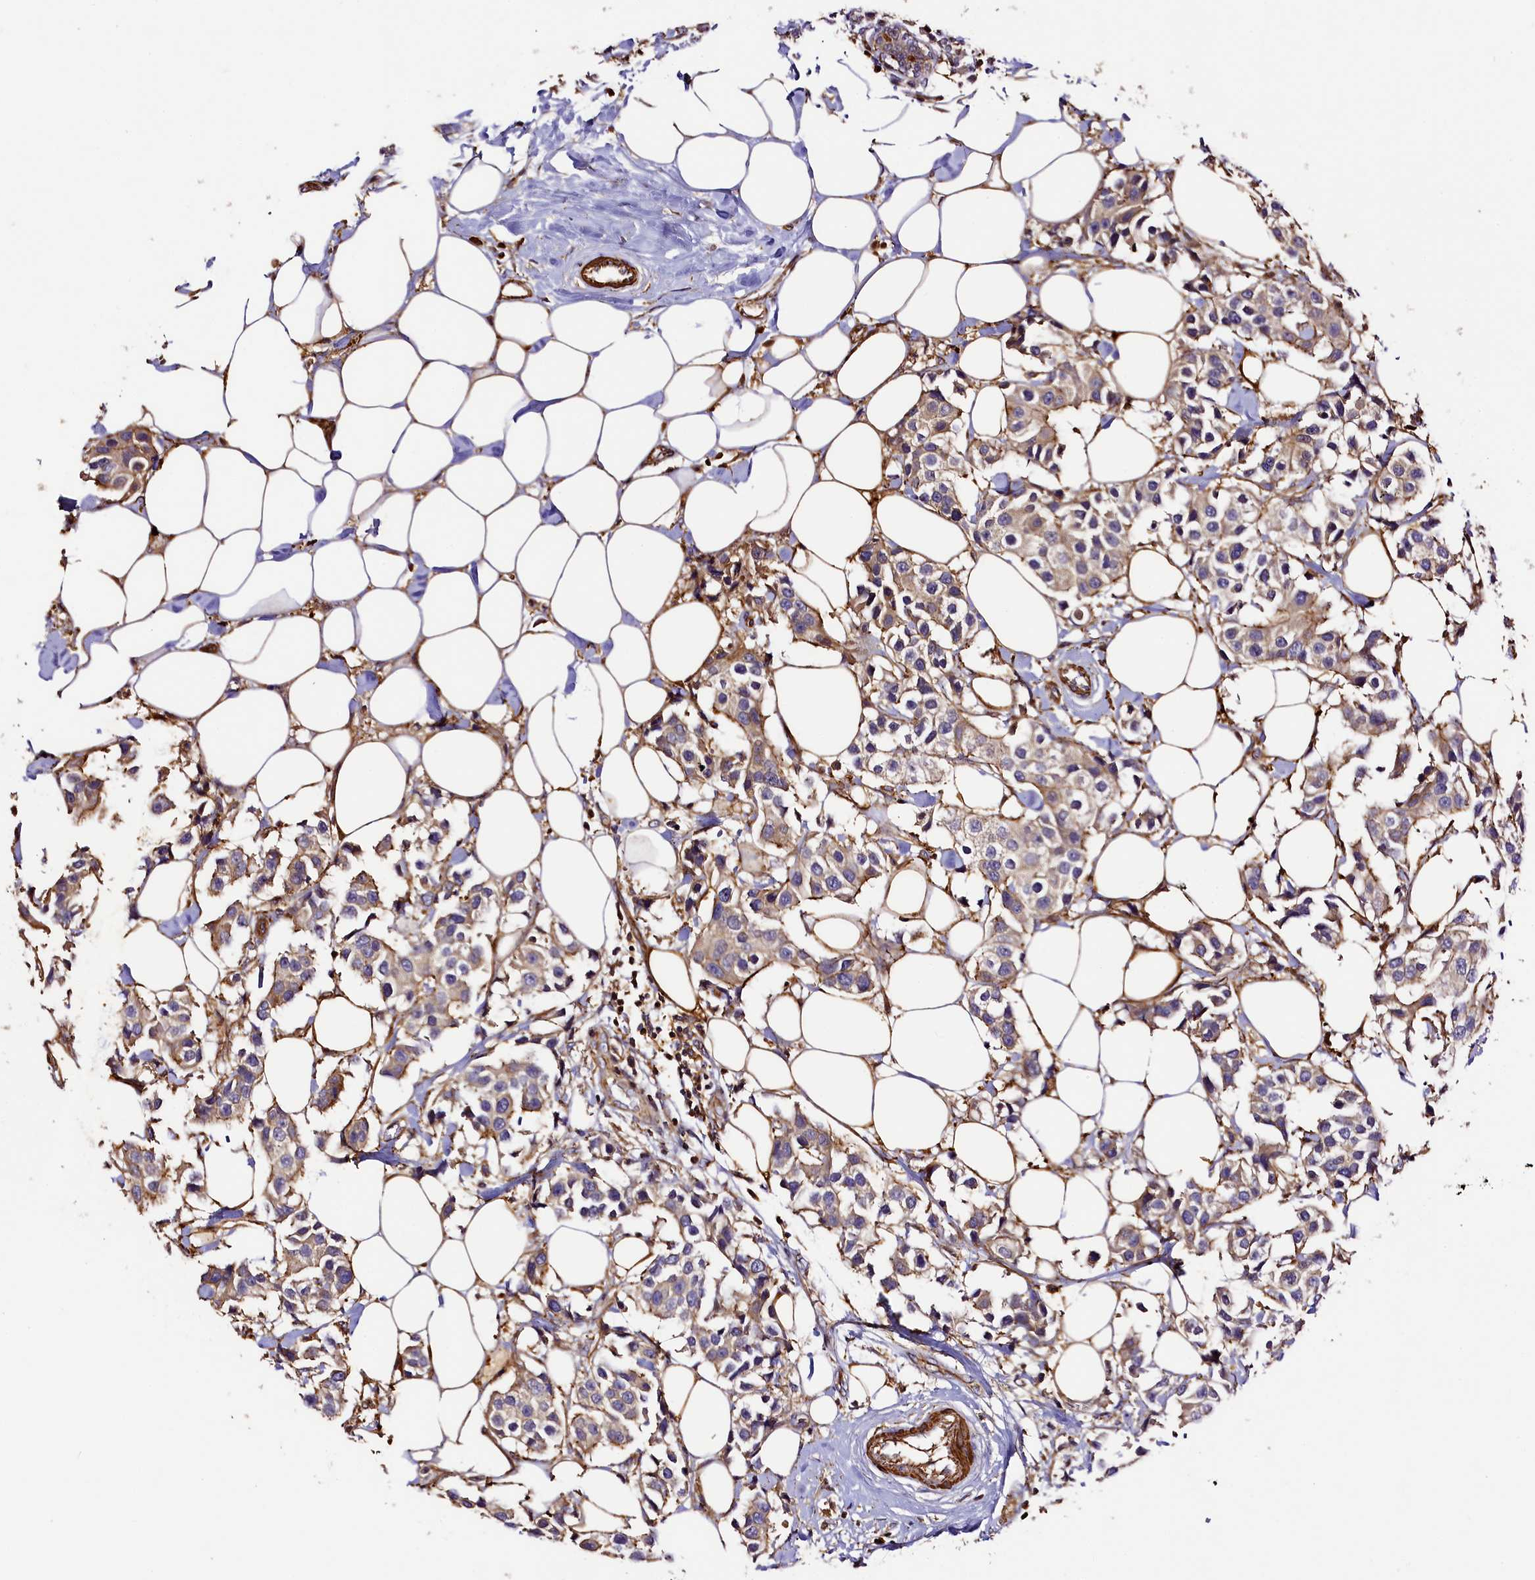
{"staining": {"intensity": "weak", "quantity": ">75%", "location": "cytoplasmic/membranous"}, "tissue": "breast cancer", "cell_type": "Tumor cells", "image_type": "cancer", "snomed": [{"axis": "morphology", "description": "Normal tissue, NOS"}, {"axis": "morphology", "description": "Duct carcinoma"}, {"axis": "topography", "description": "Breast"}], "caption": "A micrograph showing weak cytoplasmic/membranous staining in about >75% of tumor cells in intraductal carcinoma (breast), as visualized by brown immunohistochemical staining.", "gene": "RAPSN", "patient": {"sex": "female", "age": 39}}